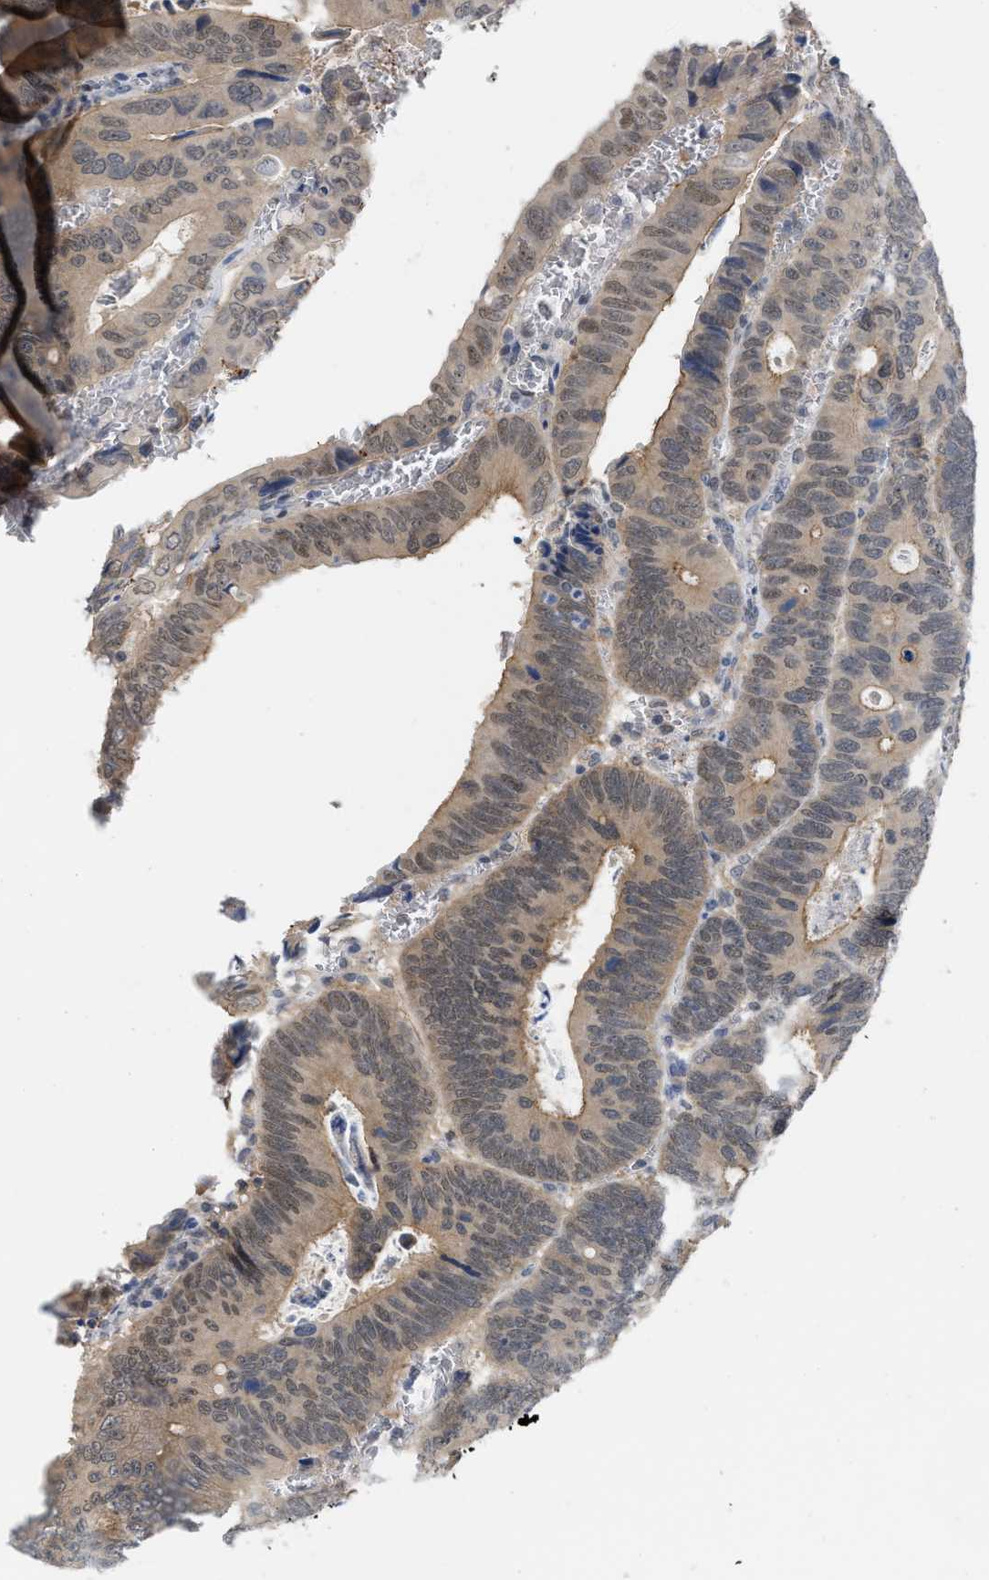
{"staining": {"intensity": "weak", "quantity": ">75%", "location": "cytoplasmic/membranous"}, "tissue": "colorectal cancer", "cell_type": "Tumor cells", "image_type": "cancer", "snomed": [{"axis": "morphology", "description": "Inflammation, NOS"}, {"axis": "morphology", "description": "Adenocarcinoma, NOS"}, {"axis": "topography", "description": "Colon"}], "caption": "Weak cytoplasmic/membranous staining is seen in about >75% of tumor cells in adenocarcinoma (colorectal).", "gene": "NAPEPLD", "patient": {"sex": "male", "age": 72}}